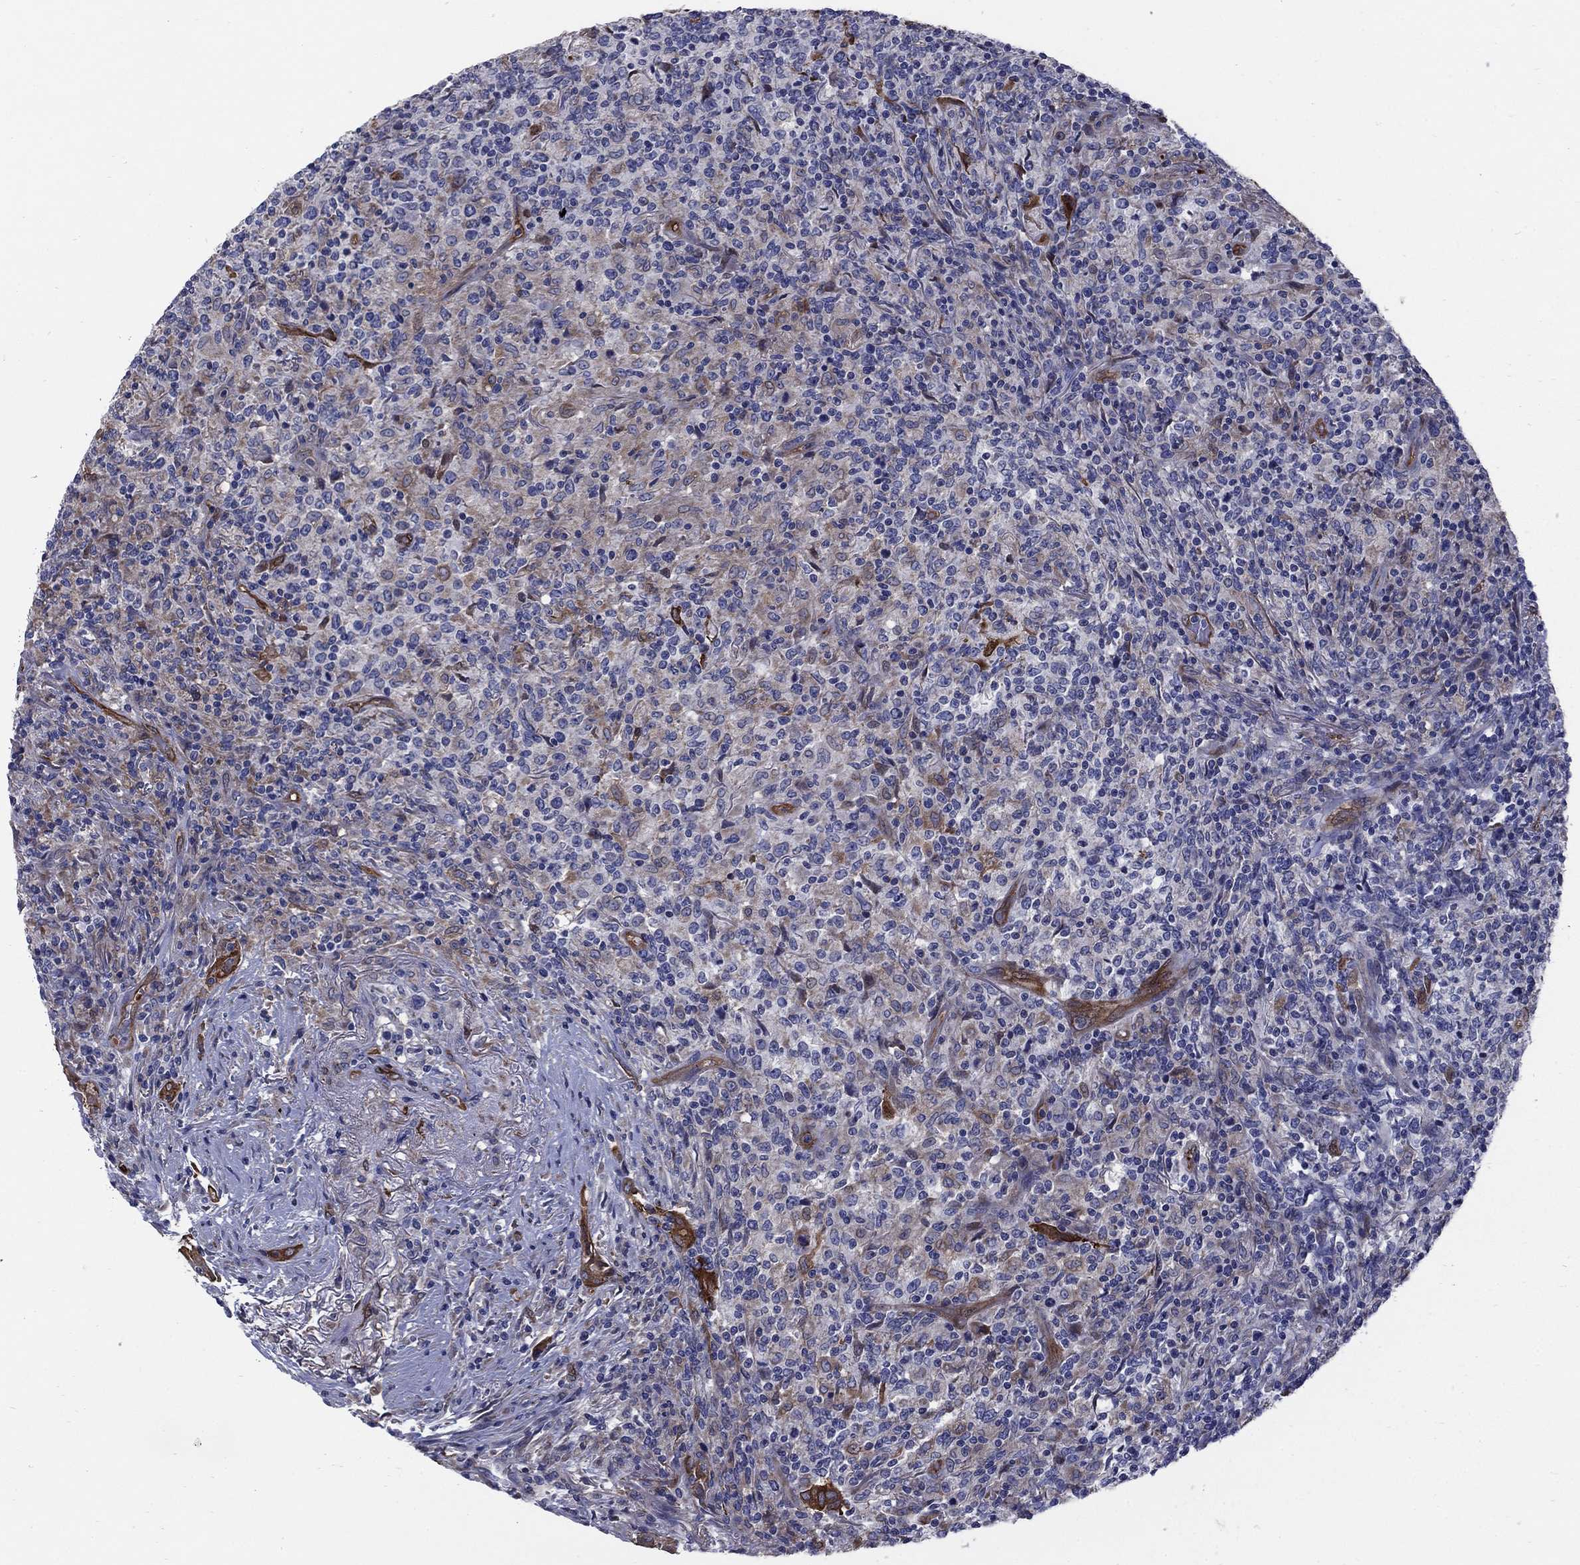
{"staining": {"intensity": "negative", "quantity": "none", "location": "none"}, "tissue": "lymphoma", "cell_type": "Tumor cells", "image_type": "cancer", "snomed": [{"axis": "morphology", "description": "Malignant lymphoma, non-Hodgkin's type, High grade"}, {"axis": "topography", "description": "Lung"}], "caption": "DAB (3,3'-diaminobenzidine) immunohistochemical staining of lymphoma demonstrates no significant staining in tumor cells. (DAB immunohistochemistry (IHC) visualized using brightfield microscopy, high magnification).", "gene": "EMP2", "patient": {"sex": "male", "age": 79}}